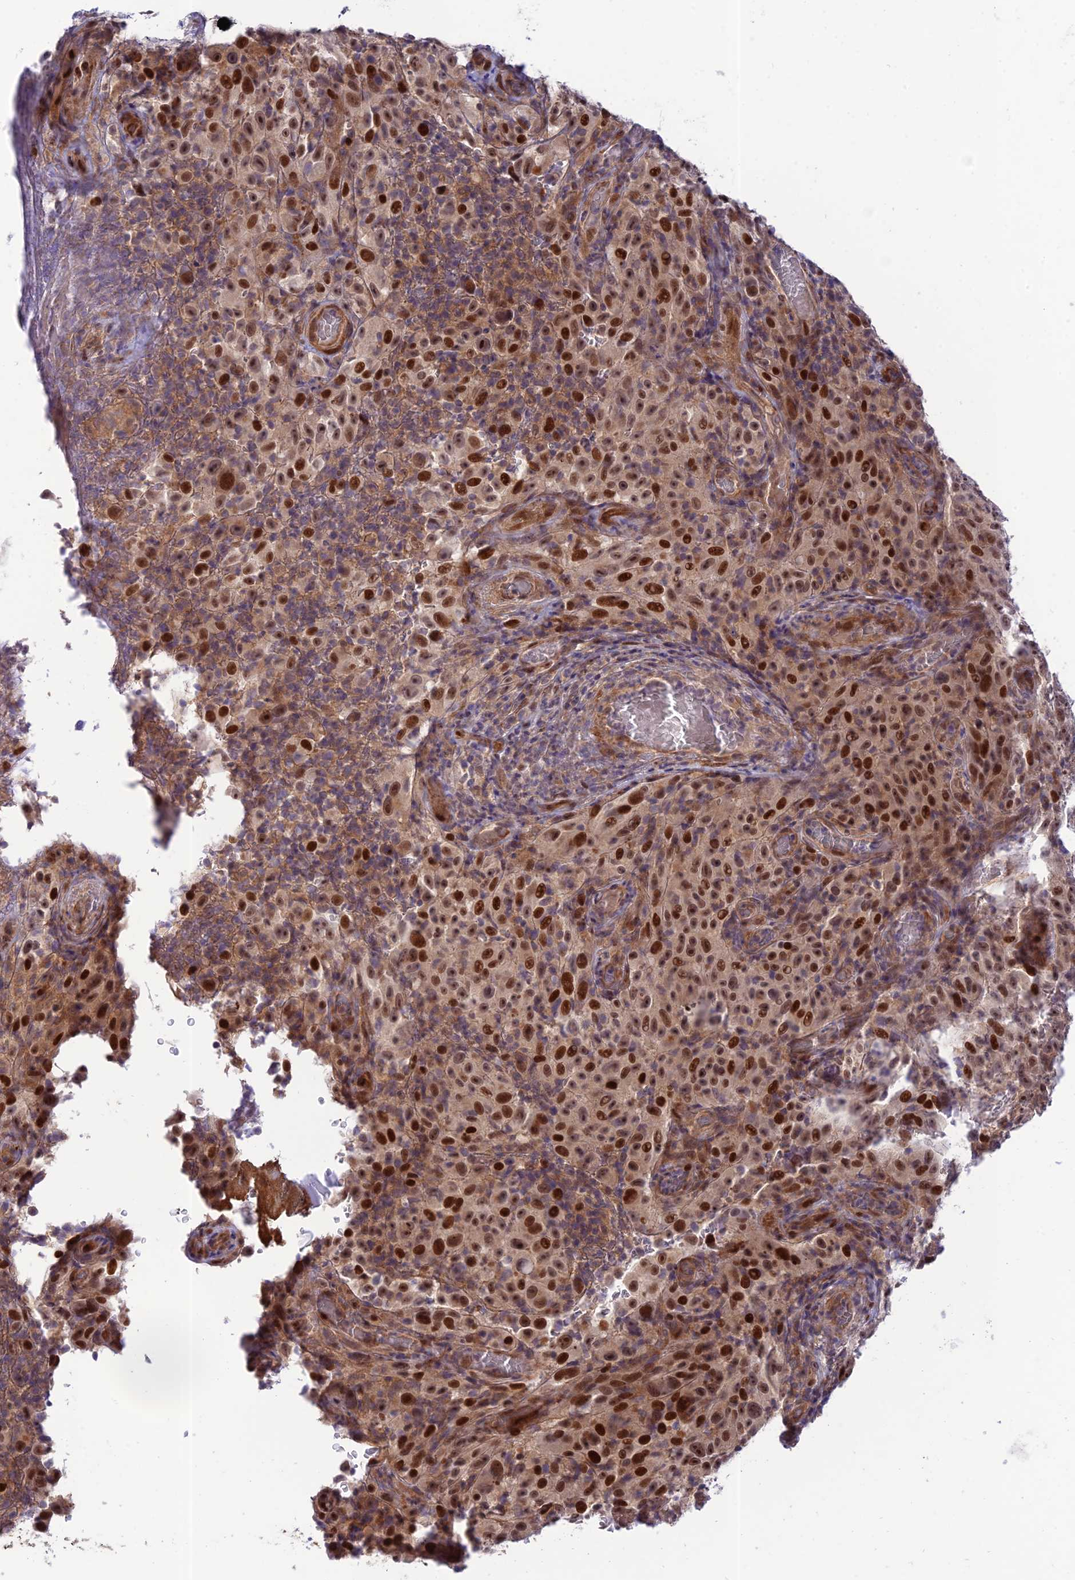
{"staining": {"intensity": "moderate", "quantity": ">75%", "location": "nuclear"}, "tissue": "melanoma", "cell_type": "Tumor cells", "image_type": "cancer", "snomed": [{"axis": "morphology", "description": "Malignant melanoma, NOS"}, {"axis": "topography", "description": "Skin"}], "caption": "Tumor cells exhibit medium levels of moderate nuclear expression in approximately >75% of cells in human malignant melanoma.", "gene": "ZNF584", "patient": {"sex": "female", "age": 82}}